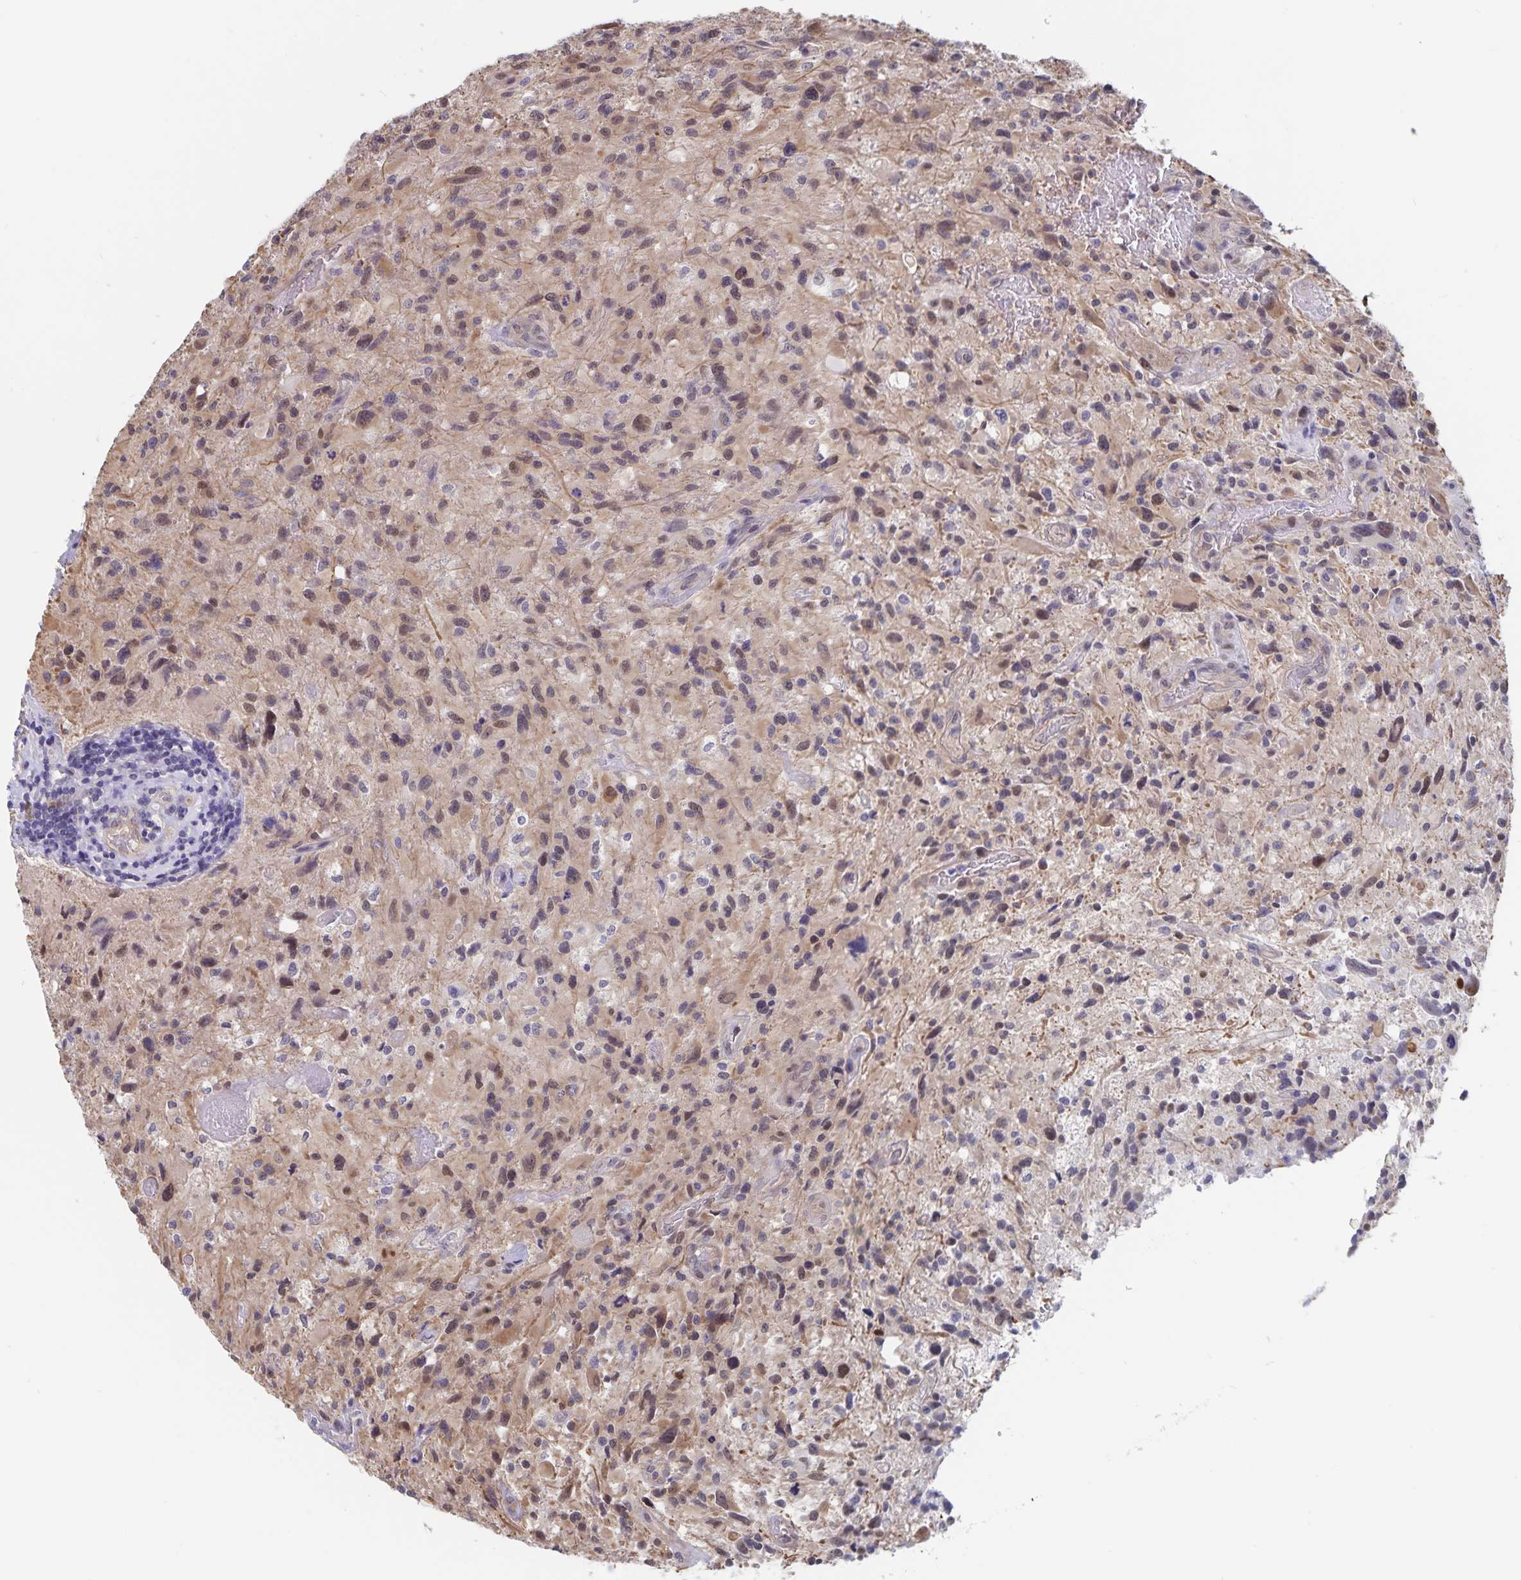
{"staining": {"intensity": "weak", "quantity": ">75%", "location": "nuclear"}, "tissue": "glioma", "cell_type": "Tumor cells", "image_type": "cancer", "snomed": [{"axis": "morphology", "description": "Glioma, malignant, High grade"}, {"axis": "topography", "description": "Brain"}], "caption": "Immunohistochemical staining of human malignant high-grade glioma exhibits low levels of weak nuclear protein staining in about >75% of tumor cells.", "gene": "BAG6", "patient": {"sex": "male", "age": 63}}